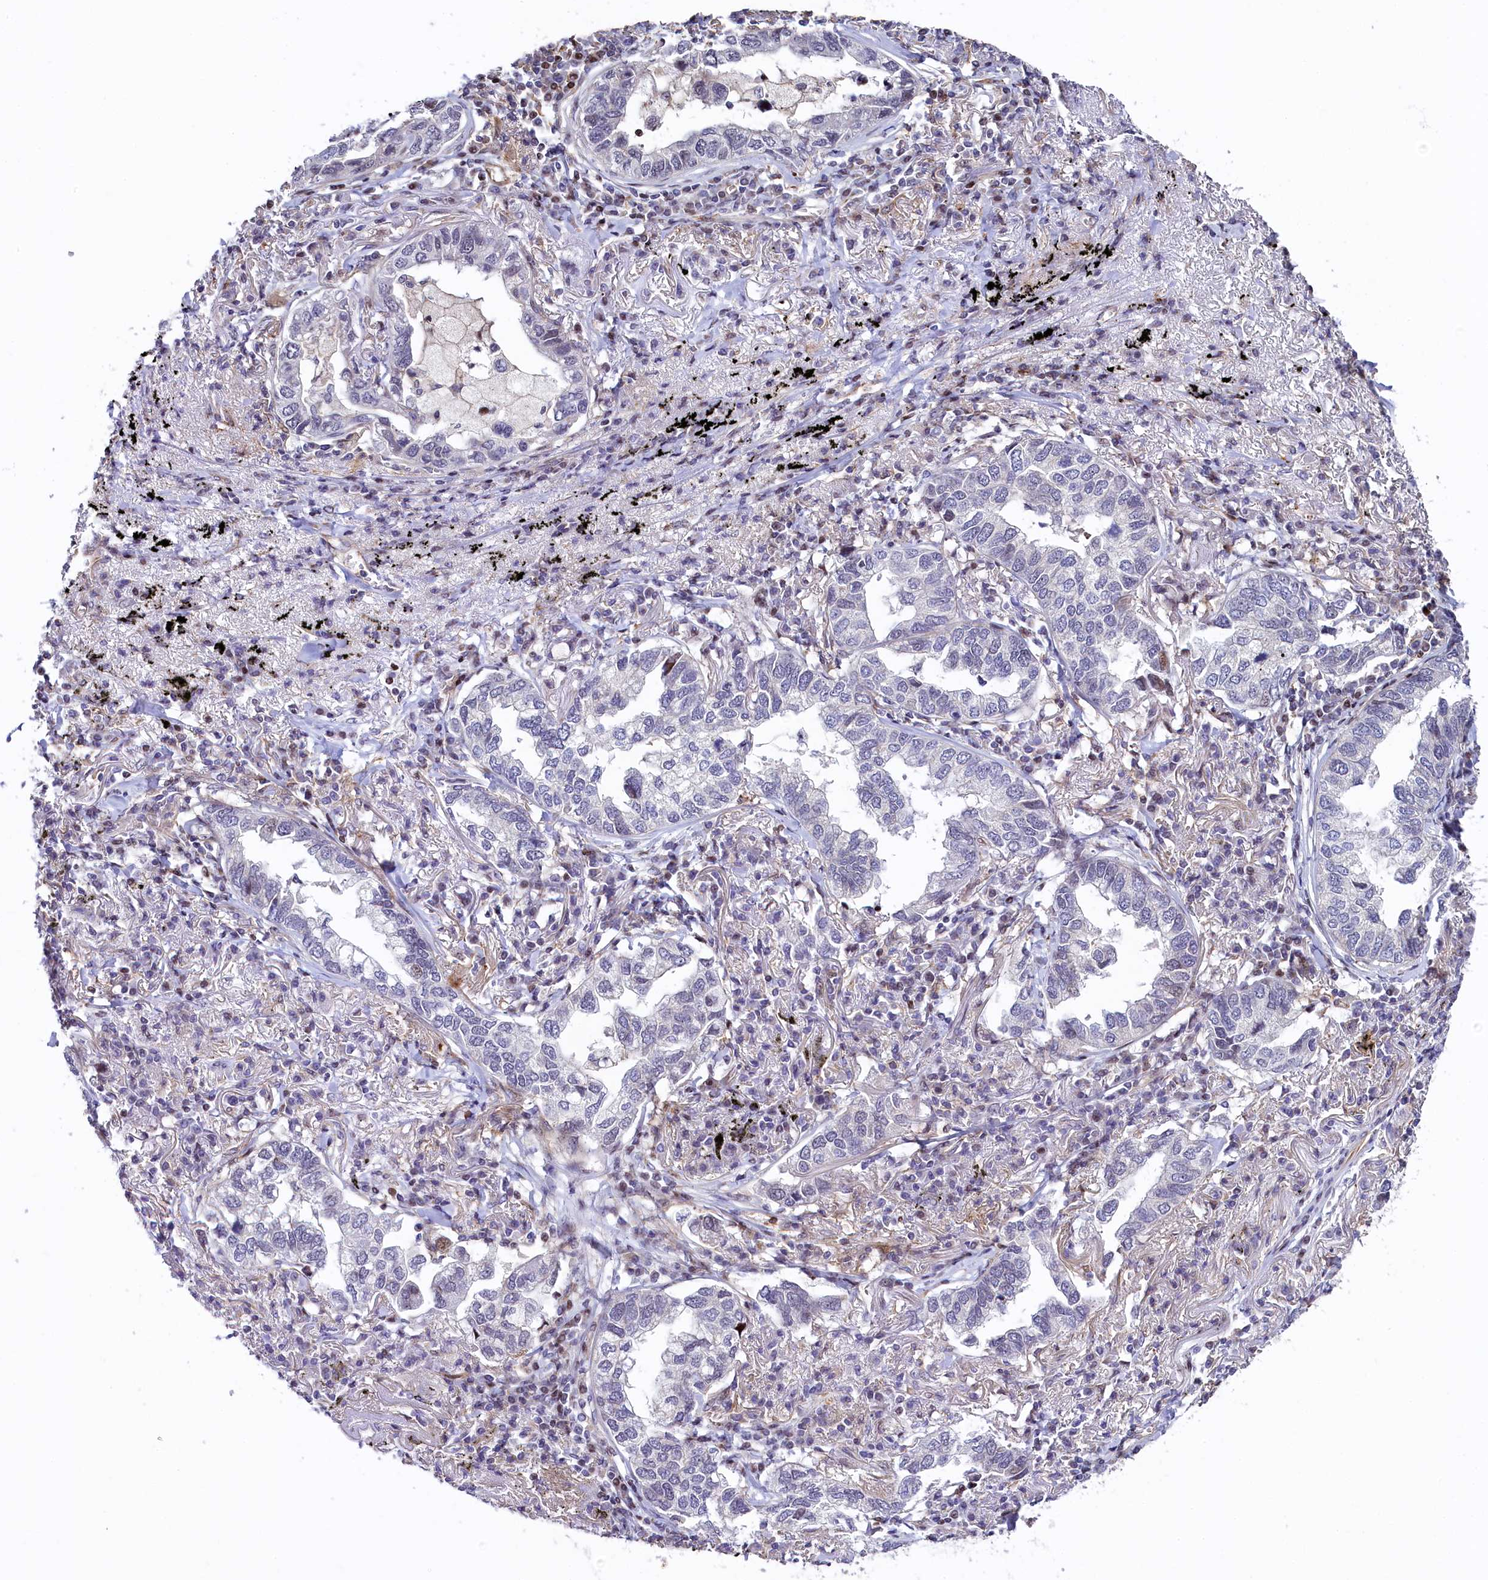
{"staining": {"intensity": "negative", "quantity": "none", "location": "none"}, "tissue": "lung cancer", "cell_type": "Tumor cells", "image_type": "cancer", "snomed": [{"axis": "morphology", "description": "Adenocarcinoma, NOS"}, {"axis": "topography", "description": "Lung"}], "caption": "This histopathology image is of lung cancer stained with immunohistochemistry (IHC) to label a protein in brown with the nuclei are counter-stained blue. There is no expression in tumor cells.", "gene": "TGDS", "patient": {"sex": "male", "age": 65}}